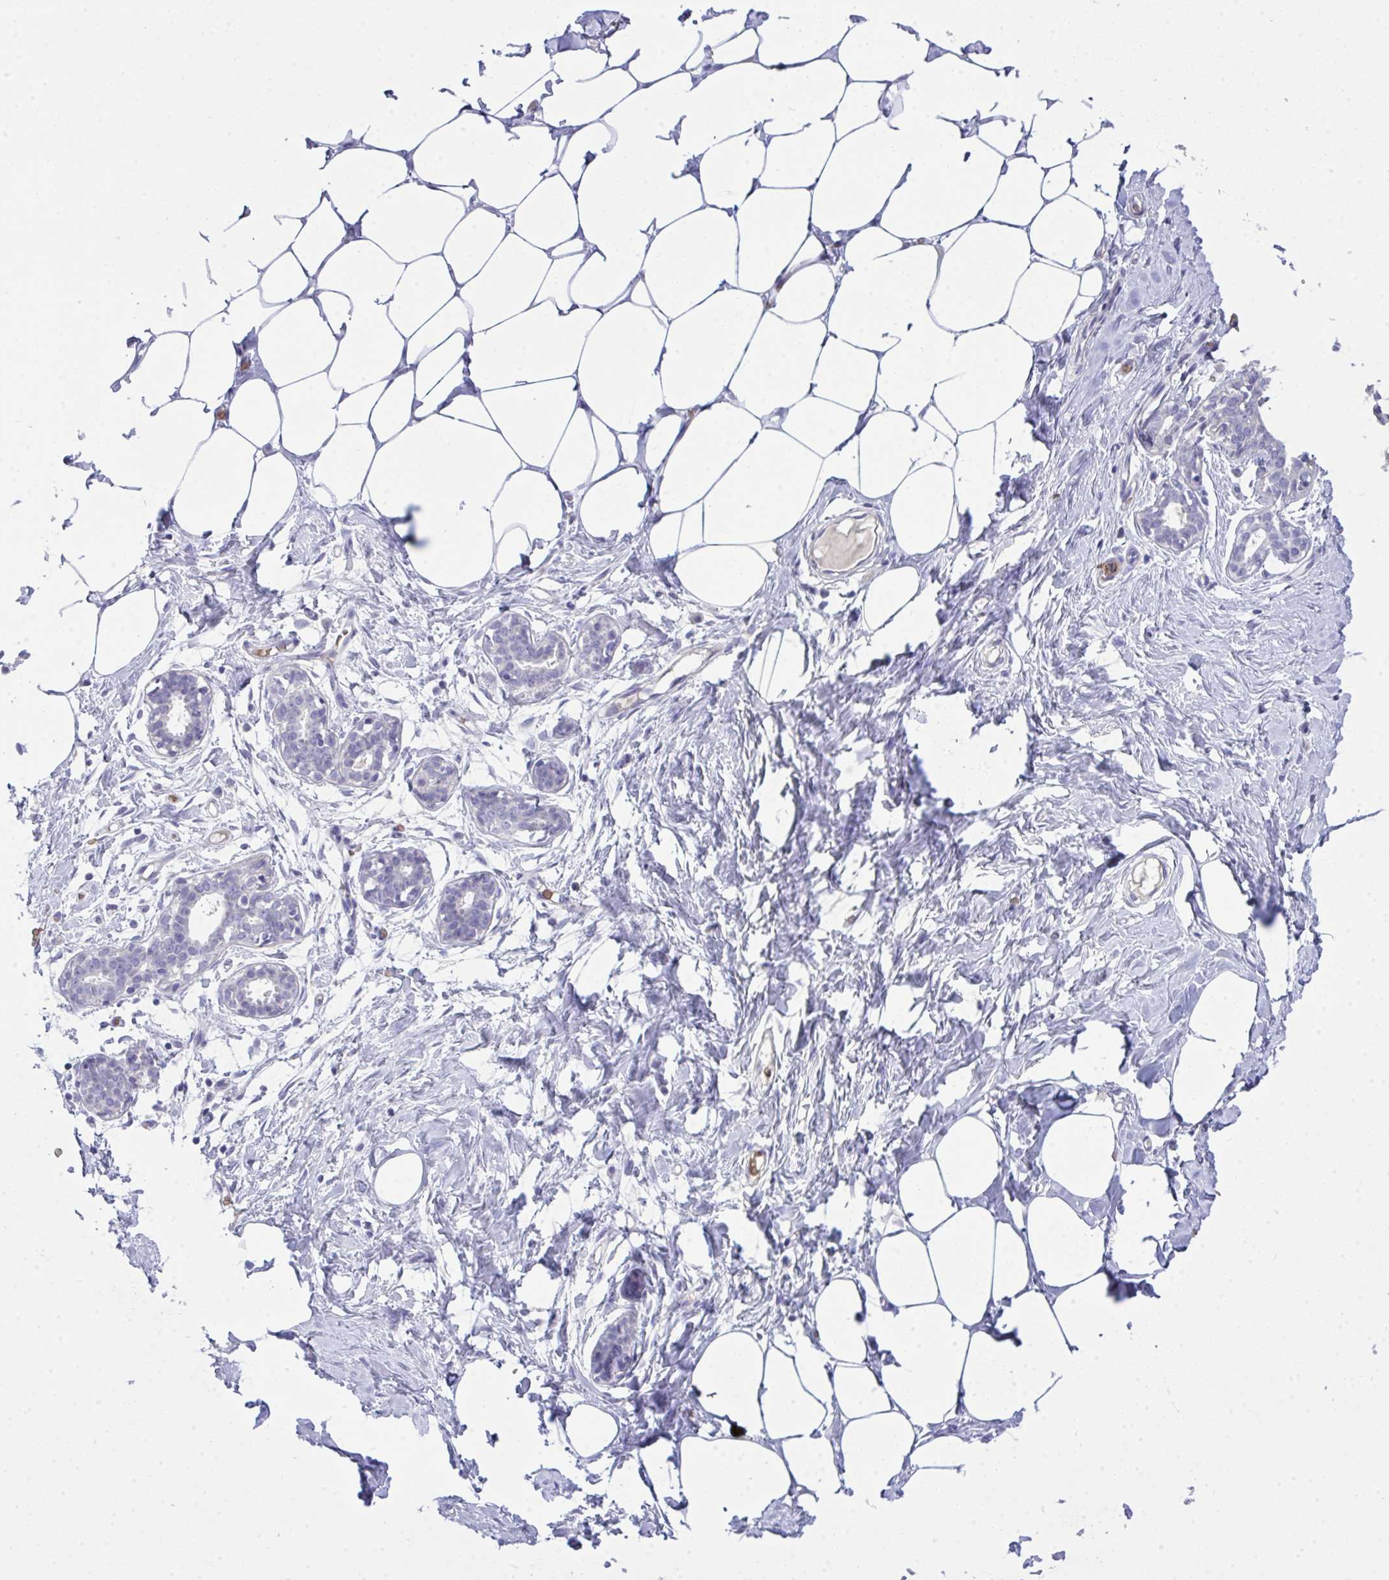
{"staining": {"intensity": "negative", "quantity": "none", "location": "none"}, "tissue": "breast", "cell_type": "Adipocytes", "image_type": "normal", "snomed": [{"axis": "morphology", "description": "Normal tissue, NOS"}, {"axis": "topography", "description": "Breast"}], "caption": "Adipocytes are negative for brown protein staining in unremarkable breast. (Brightfield microscopy of DAB IHC at high magnification).", "gene": "SPTB", "patient": {"sex": "female", "age": 27}}